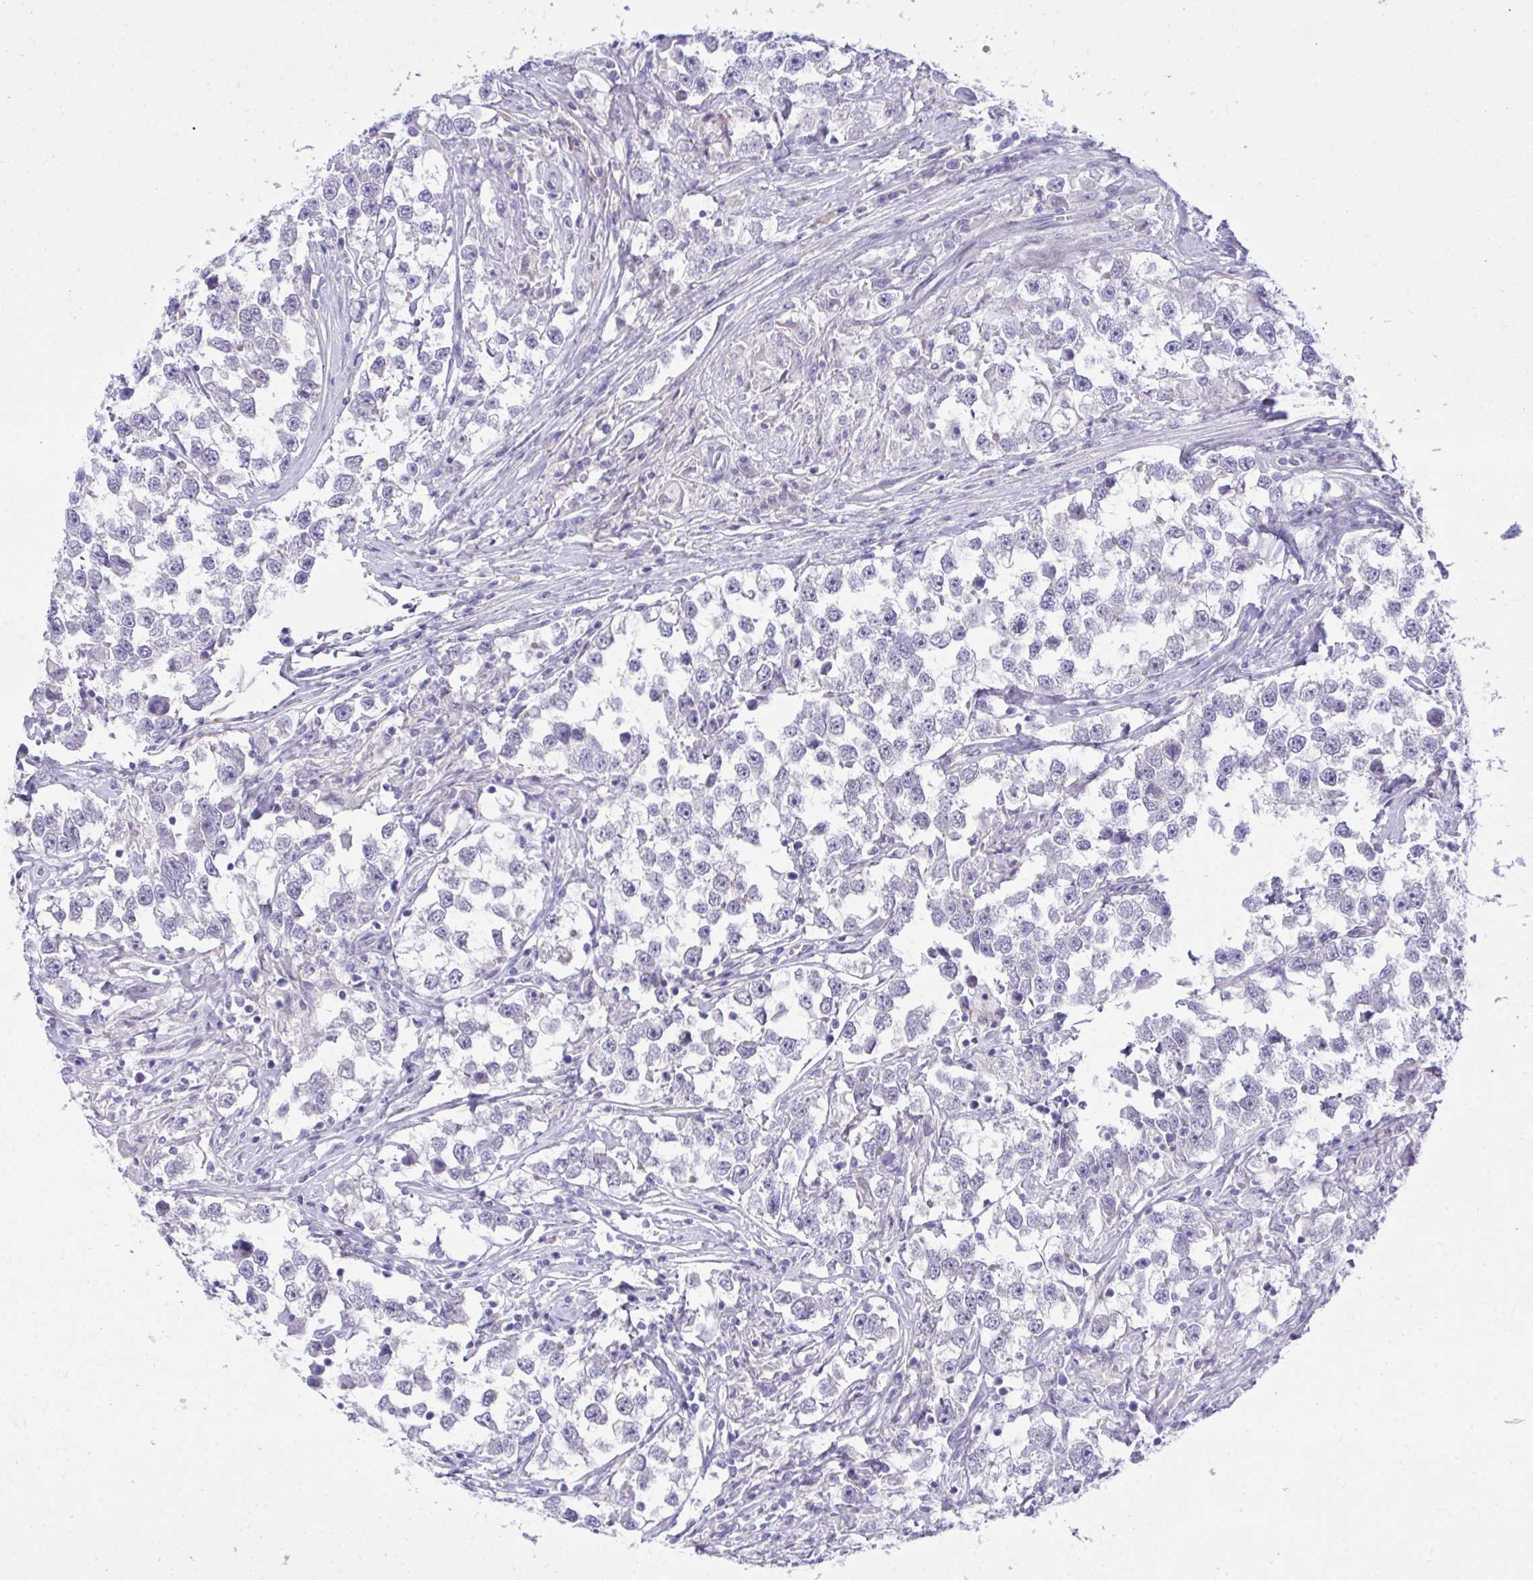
{"staining": {"intensity": "negative", "quantity": "none", "location": "none"}, "tissue": "testis cancer", "cell_type": "Tumor cells", "image_type": "cancer", "snomed": [{"axis": "morphology", "description": "Seminoma, NOS"}, {"axis": "topography", "description": "Testis"}], "caption": "IHC micrograph of seminoma (testis) stained for a protein (brown), which exhibits no staining in tumor cells.", "gene": "MED9", "patient": {"sex": "male", "age": 46}}